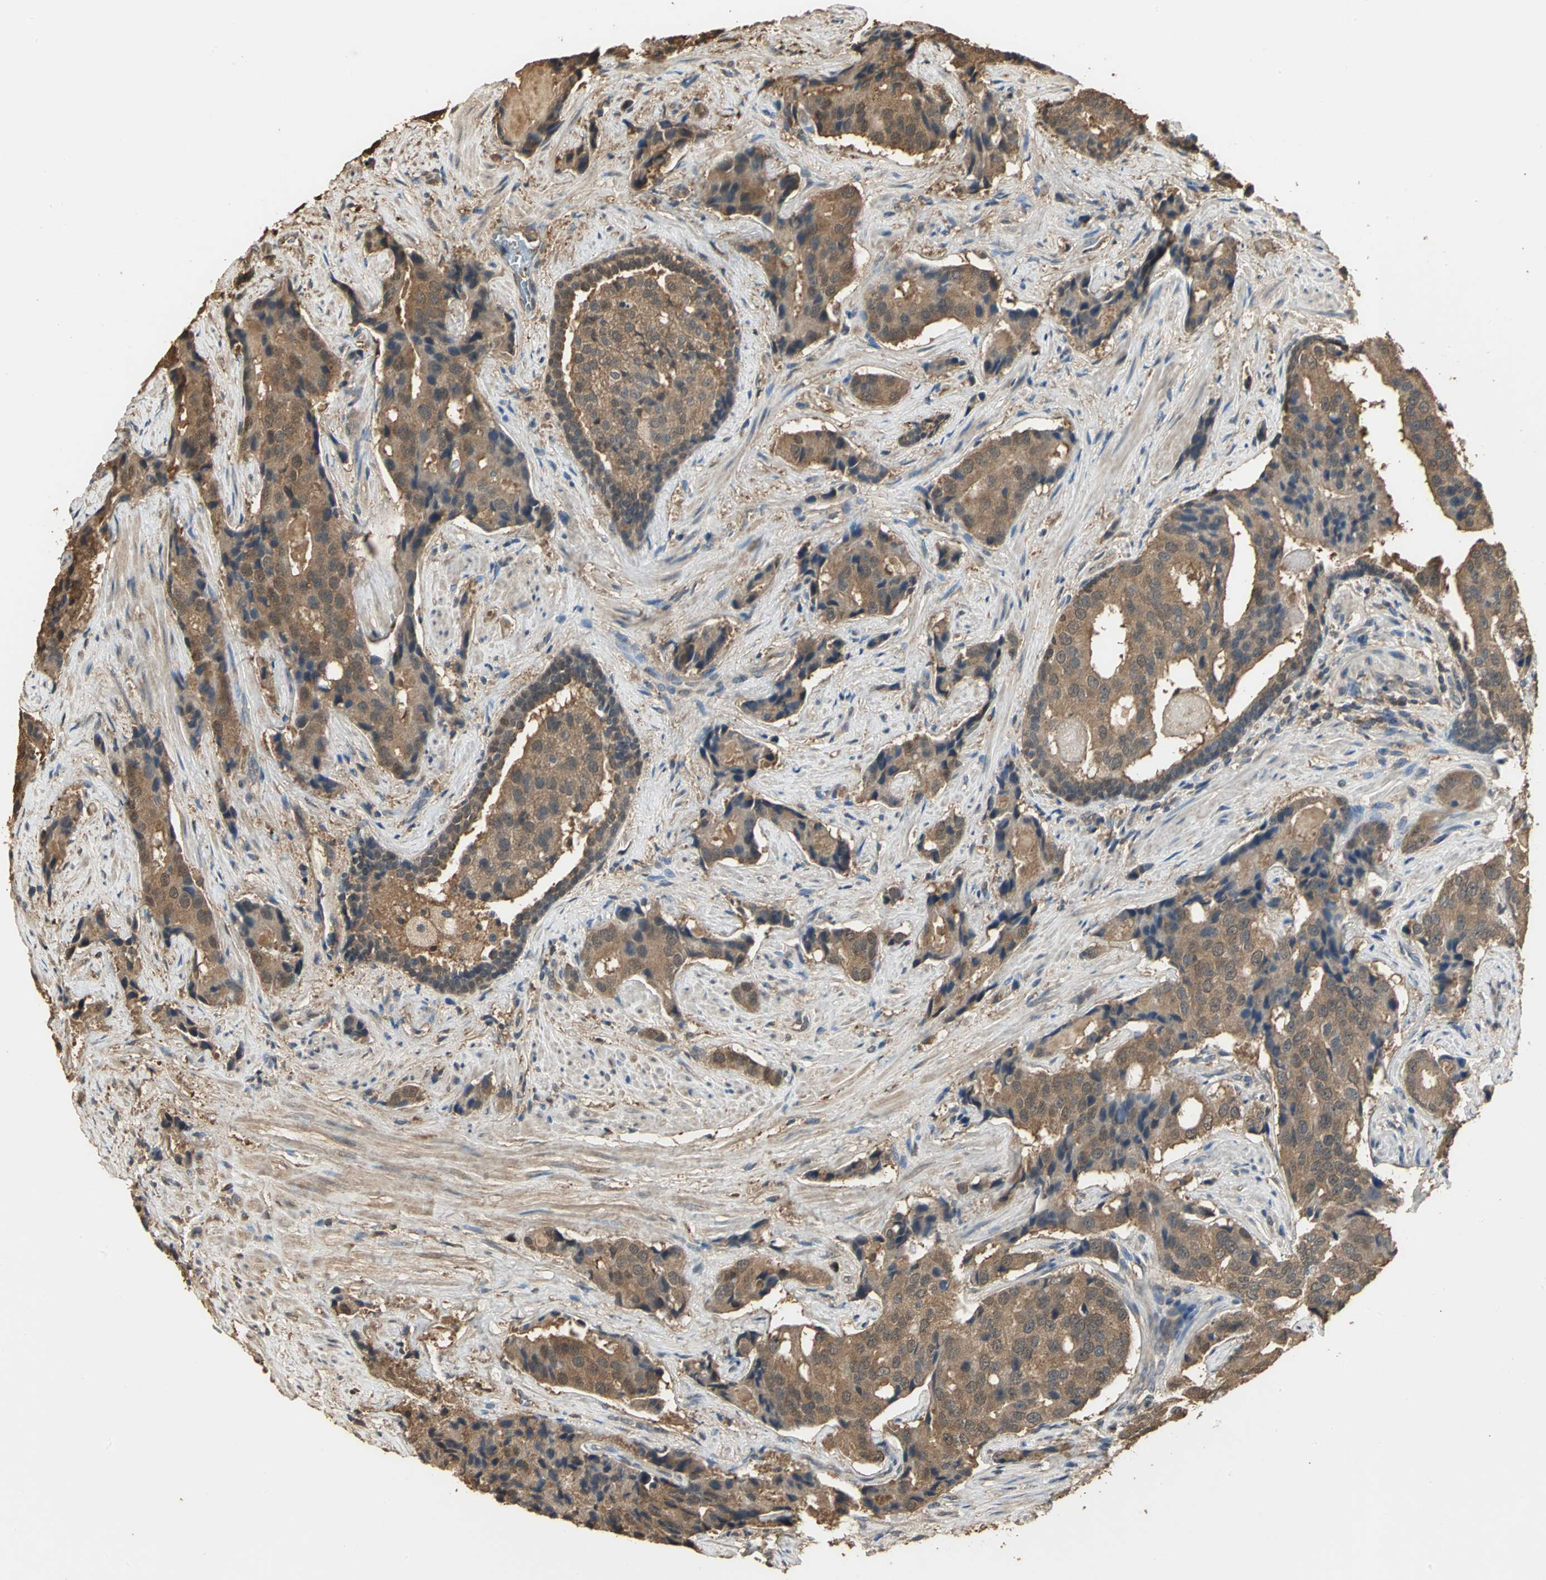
{"staining": {"intensity": "moderate", "quantity": ">75%", "location": "cytoplasmic/membranous,nuclear"}, "tissue": "prostate cancer", "cell_type": "Tumor cells", "image_type": "cancer", "snomed": [{"axis": "morphology", "description": "Adenocarcinoma, High grade"}, {"axis": "topography", "description": "Prostate"}], "caption": "Prostate cancer stained with a brown dye demonstrates moderate cytoplasmic/membranous and nuclear positive expression in approximately >75% of tumor cells.", "gene": "PARK7", "patient": {"sex": "male", "age": 58}}